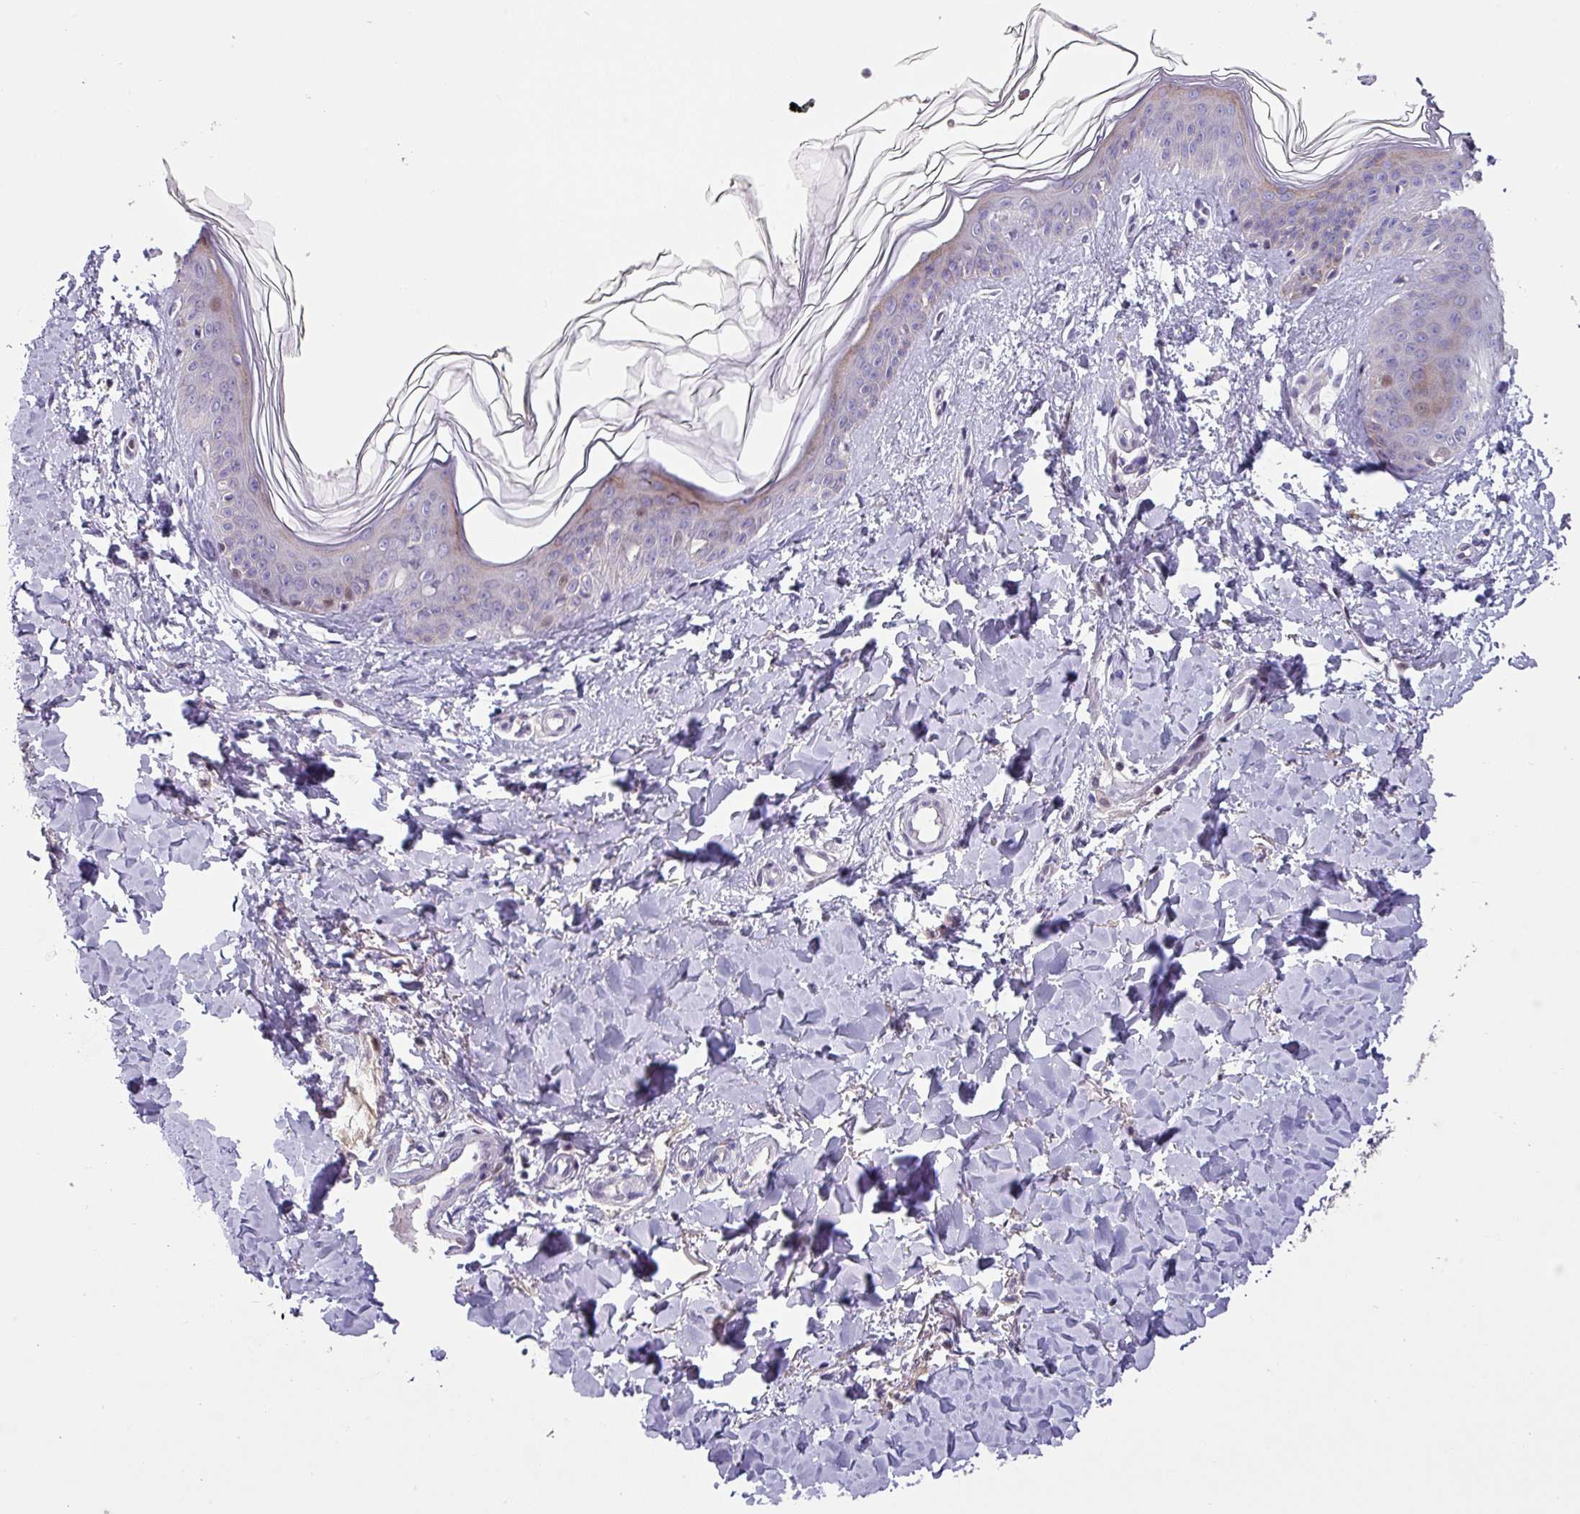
{"staining": {"intensity": "negative", "quantity": "none", "location": "none"}, "tissue": "skin", "cell_type": "Fibroblasts", "image_type": "normal", "snomed": [{"axis": "morphology", "description": "Normal tissue, NOS"}, {"axis": "topography", "description": "Skin"}], "caption": "Immunohistochemistry of unremarkable human skin displays no positivity in fibroblasts. (DAB immunohistochemistry, high magnification).", "gene": "KLHL3", "patient": {"sex": "female", "age": 41}}